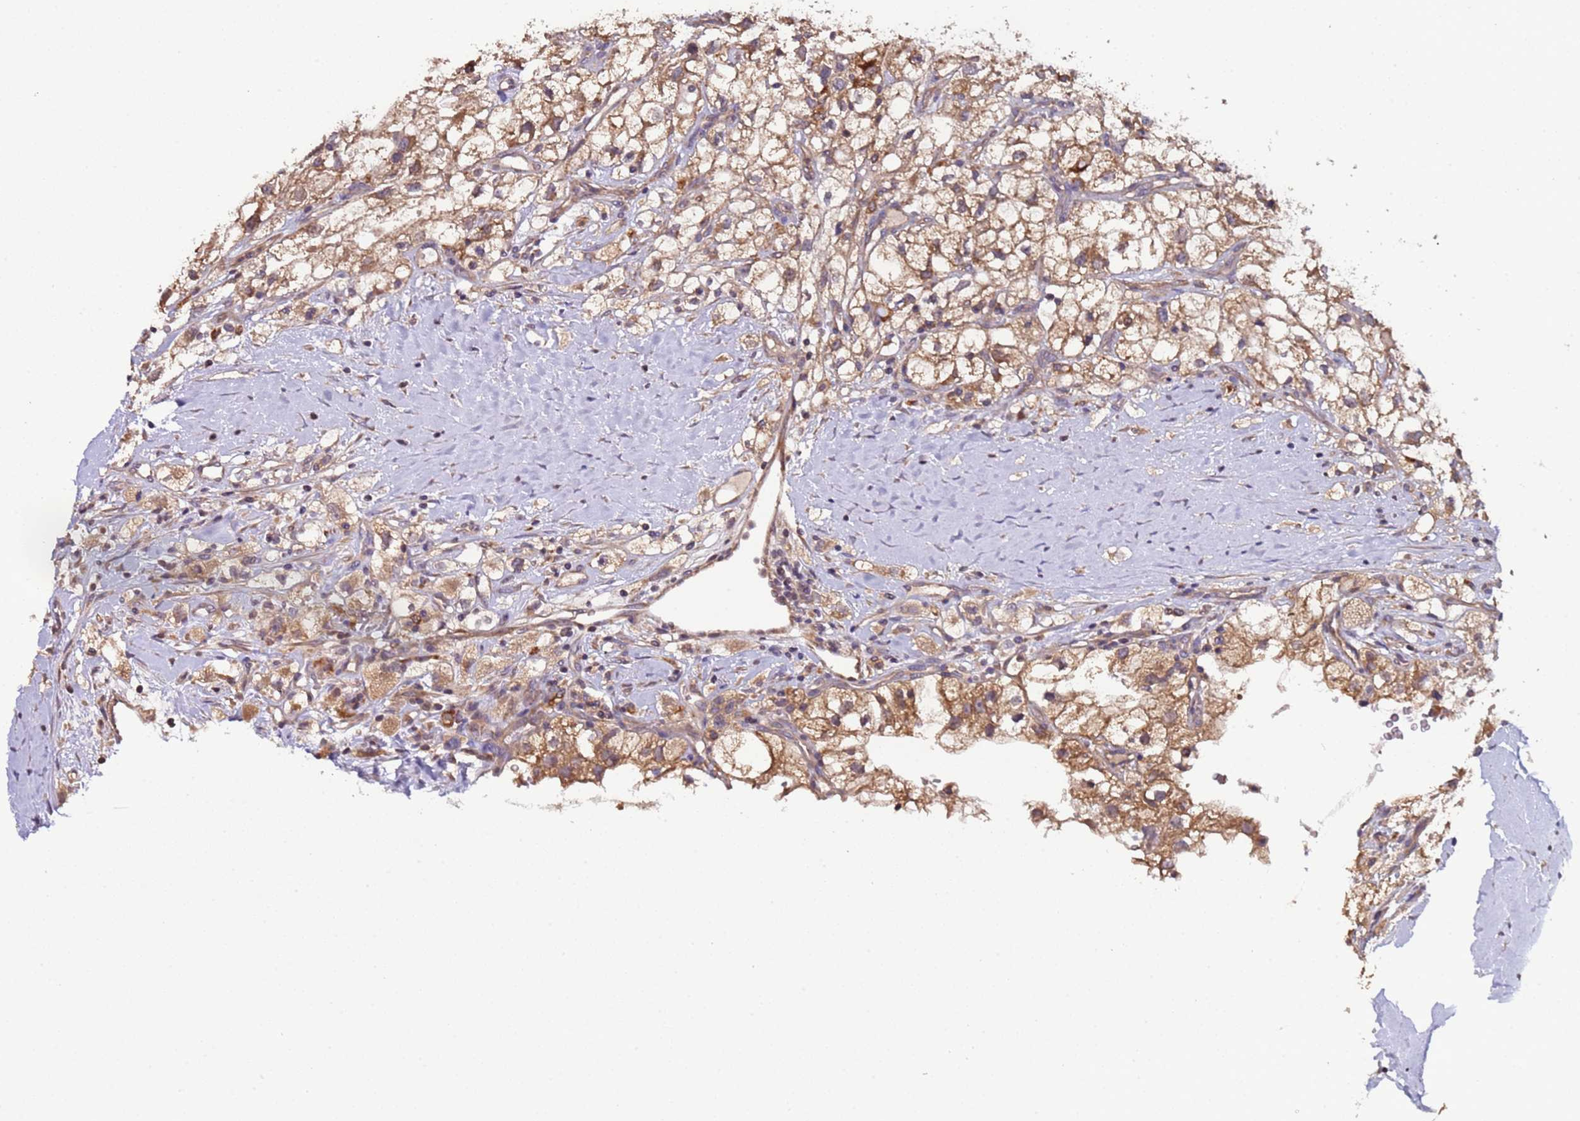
{"staining": {"intensity": "moderate", "quantity": ">75%", "location": "cytoplasmic/membranous"}, "tissue": "renal cancer", "cell_type": "Tumor cells", "image_type": "cancer", "snomed": [{"axis": "morphology", "description": "Adenocarcinoma, NOS"}, {"axis": "topography", "description": "Kidney"}], "caption": "IHC photomicrograph of human renal adenocarcinoma stained for a protein (brown), which shows medium levels of moderate cytoplasmic/membranous expression in approximately >75% of tumor cells.", "gene": "ELMOD2", "patient": {"sex": "male", "age": 59}}